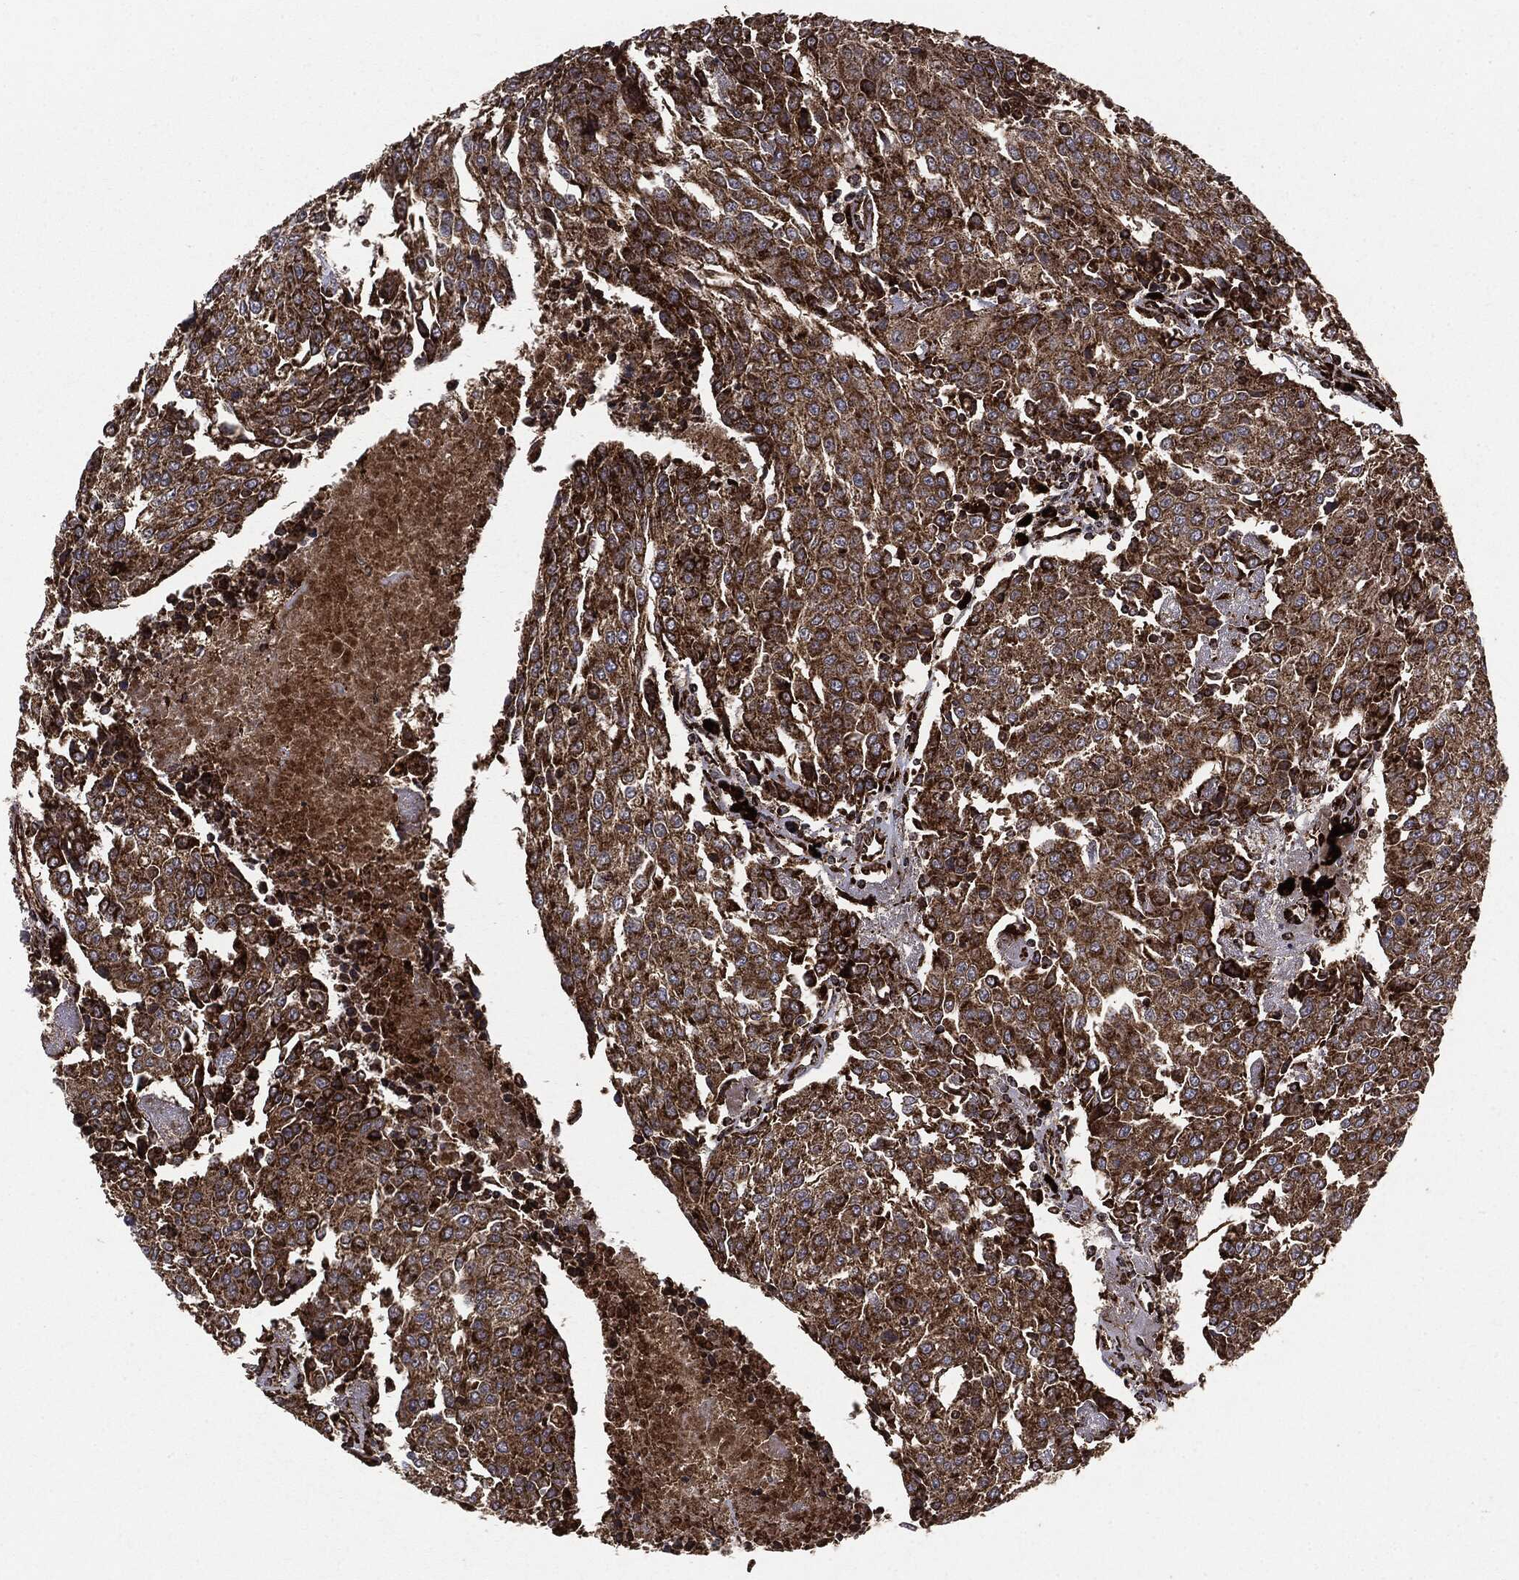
{"staining": {"intensity": "strong", "quantity": ">75%", "location": "cytoplasmic/membranous"}, "tissue": "urothelial cancer", "cell_type": "Tumor cells", "image_type": "cancer", "snomed": [{"axis": "morphology", "description": "Urothelial carcinoma, High grade"}, {"axis": "topography", "description": "Urinary bladder"}], "caption": "Immunohistochemical staining of high-grade urothelial carcinoma displays strong cytoplasmic/membranous protein expression in approximately >75% of tumor cells. Nuclei are stained in blue.", "gene": "MAP2K1", "patient": {"sex": "female", "age": 85}}